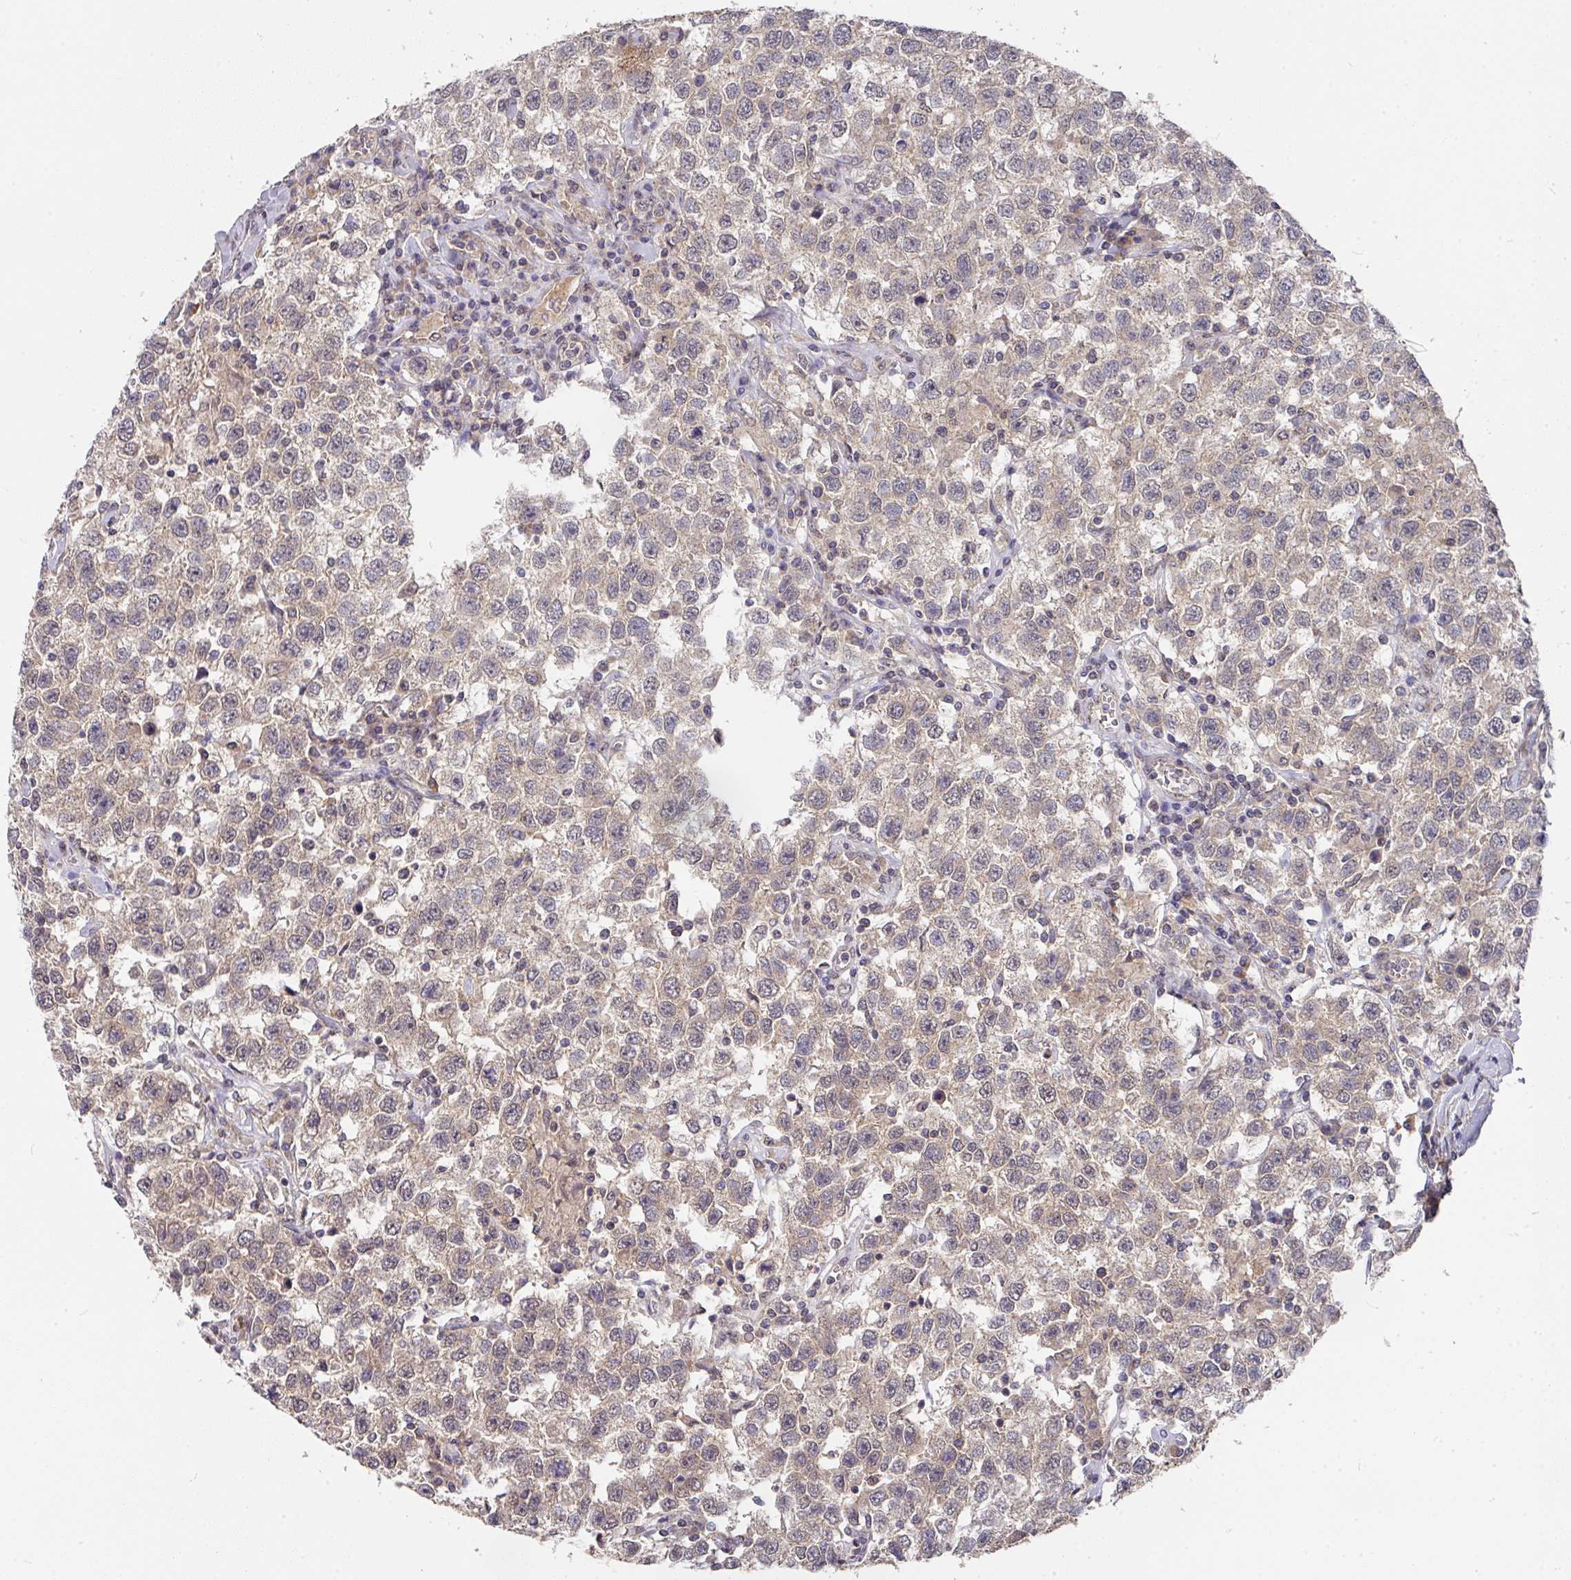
{"staining": {"intensity": "weak", "quantity": ">75%", "location": "cytoplasmic/membranous"}, "tissue": "testis cancer", "cell_type": "Tumor cells", "image_type": "cancer", "snomed": [{"axis": "morphology", "description": "Seminoma, NOS"}, {"axis": "topography", "description": "Testis"}], "caption": "Immunohistochemical staining of testis cancer displays low levels of weak cytoplasmic/membranous protein staining in approximately >75% of tumor cells.", "gene": "EXTL3", "patient": {"sex": "male", "age": 41}}